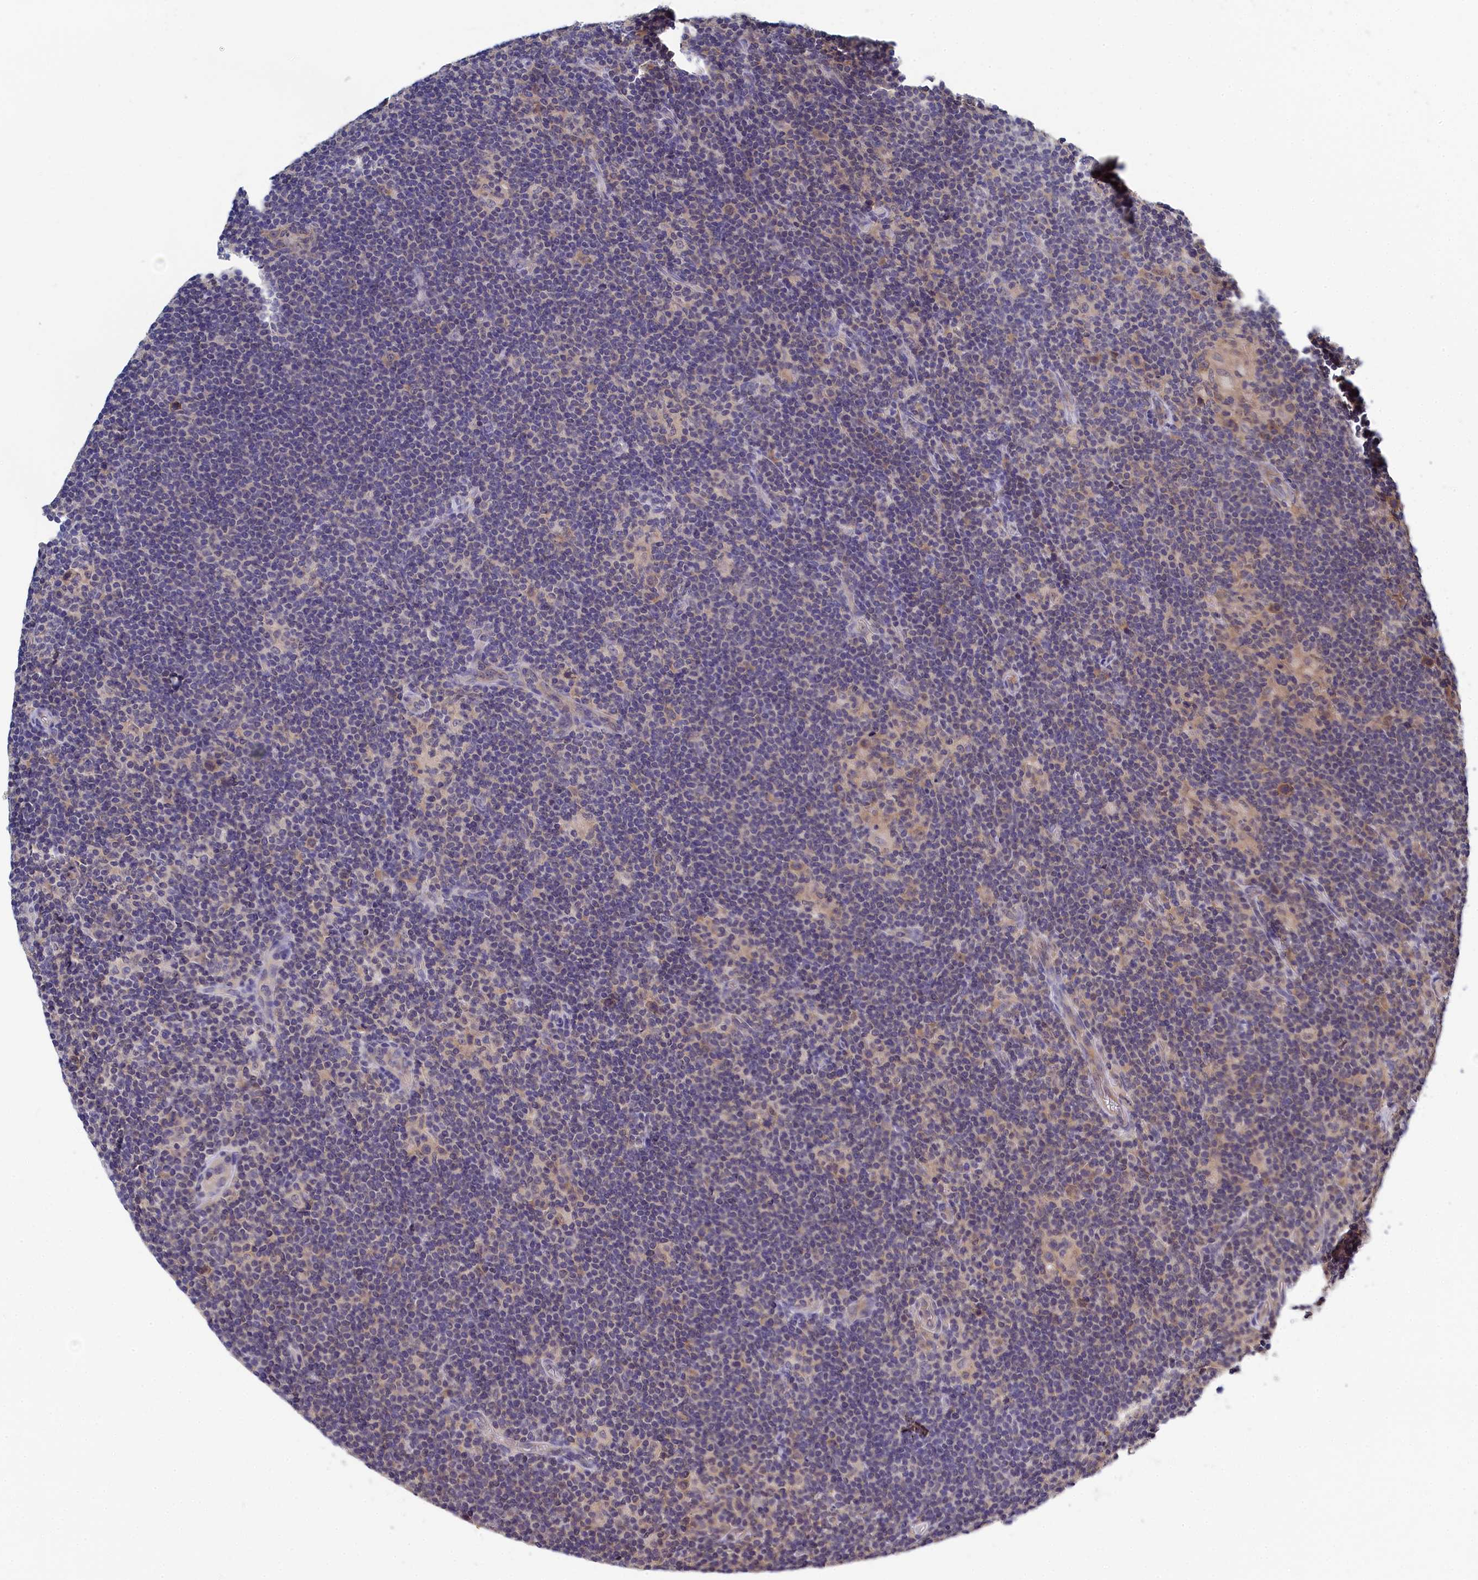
{"staining": {"intensity": "negative", "quantity": "none", "location": "none"}, "tissue": "lymphoma", "cell_type": "Tumor cells", "image_type": "cancer", "snomed": [{"axis": "morphology", "description": "Hodgkin's disease, NOS"}, {"axis": "topography", "description": "Lymph node"}], "caption": "This is a image of immunohistochemistry (IHC) staining of lymphoma, which shows no positivity in tumor cells.", "gene": "PGP", "patient": {"sex": "female", "age": 57}}